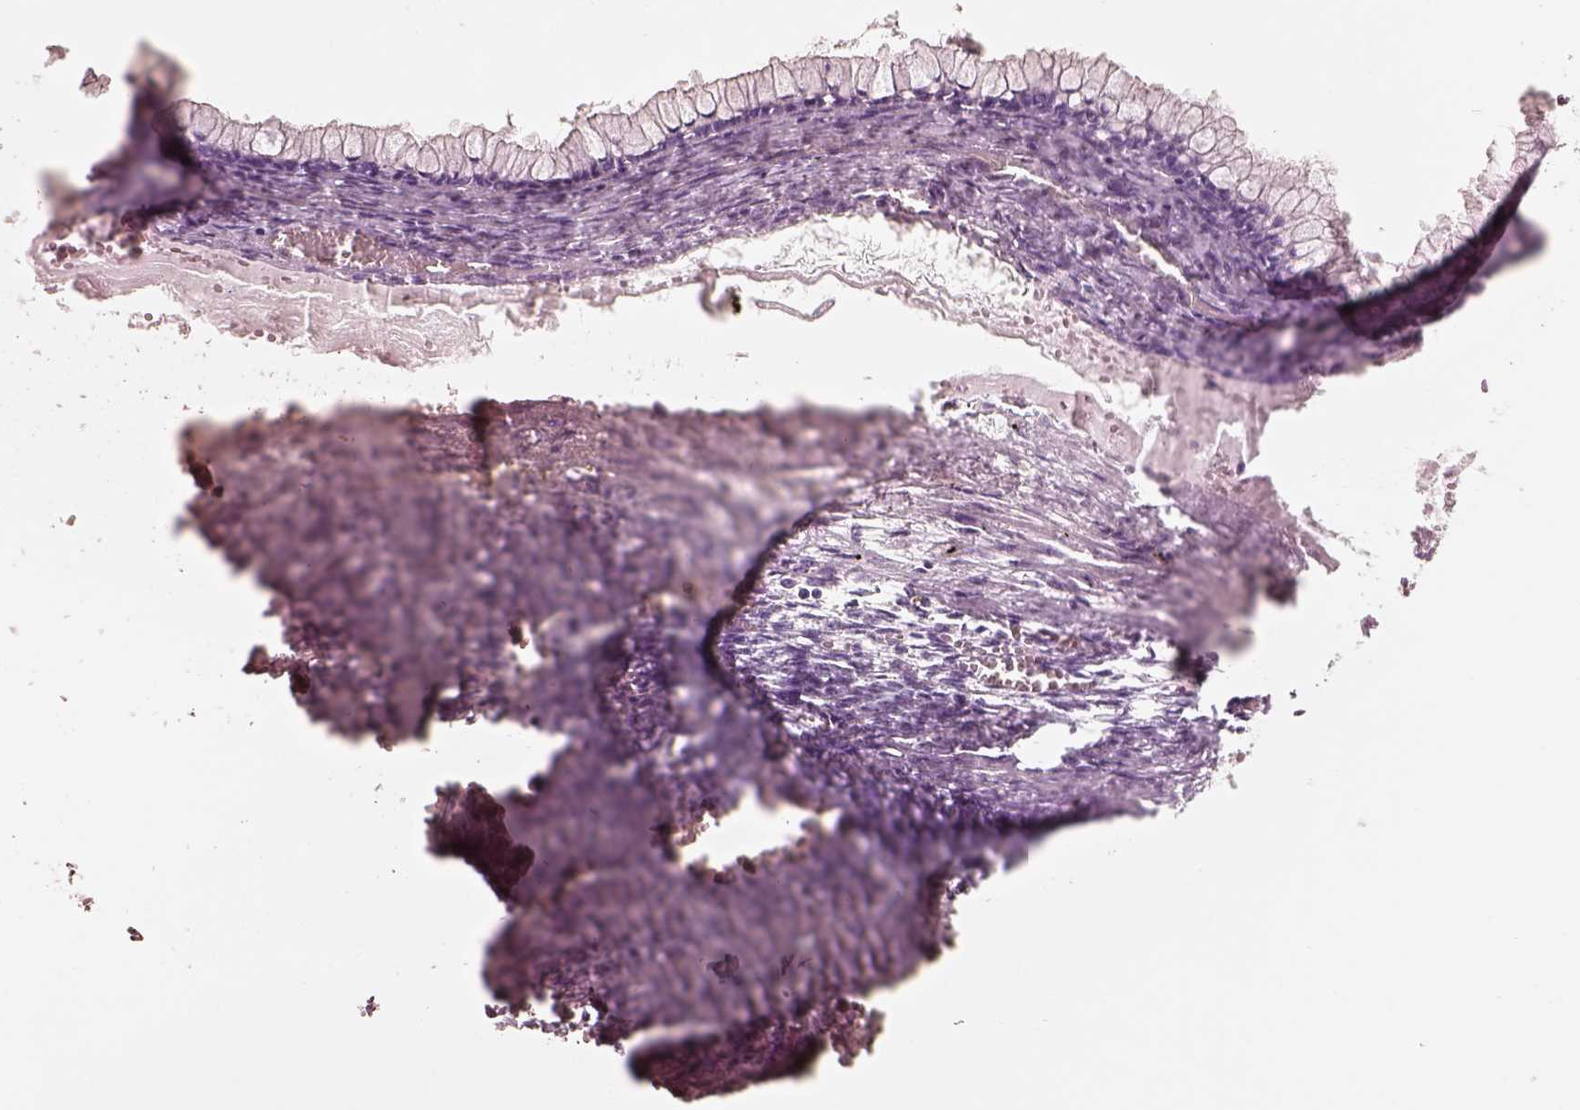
{"staining": {"intensity": "negative", "quantity": "none", "location": "none"}, "tissue": "ovarian cancer", "cell_type": "Tumor cells", "image_type": "cancer", "snomed": [{"axis": "morphology", "description": "Cystadenocarcinoma, mucinous, NOS"}, {"axis": "topography", "description": "Ovary"}], "caption": "This photomicrograph is of ovarian mucinous cystadenocarcinoma stained with IHC to label a protein in brown with the nuclei are counter-stained blue. There is no positivity in tumor cells.", "gene": "GPRIN1", "patient": {"sex": "female", "age": 67}}